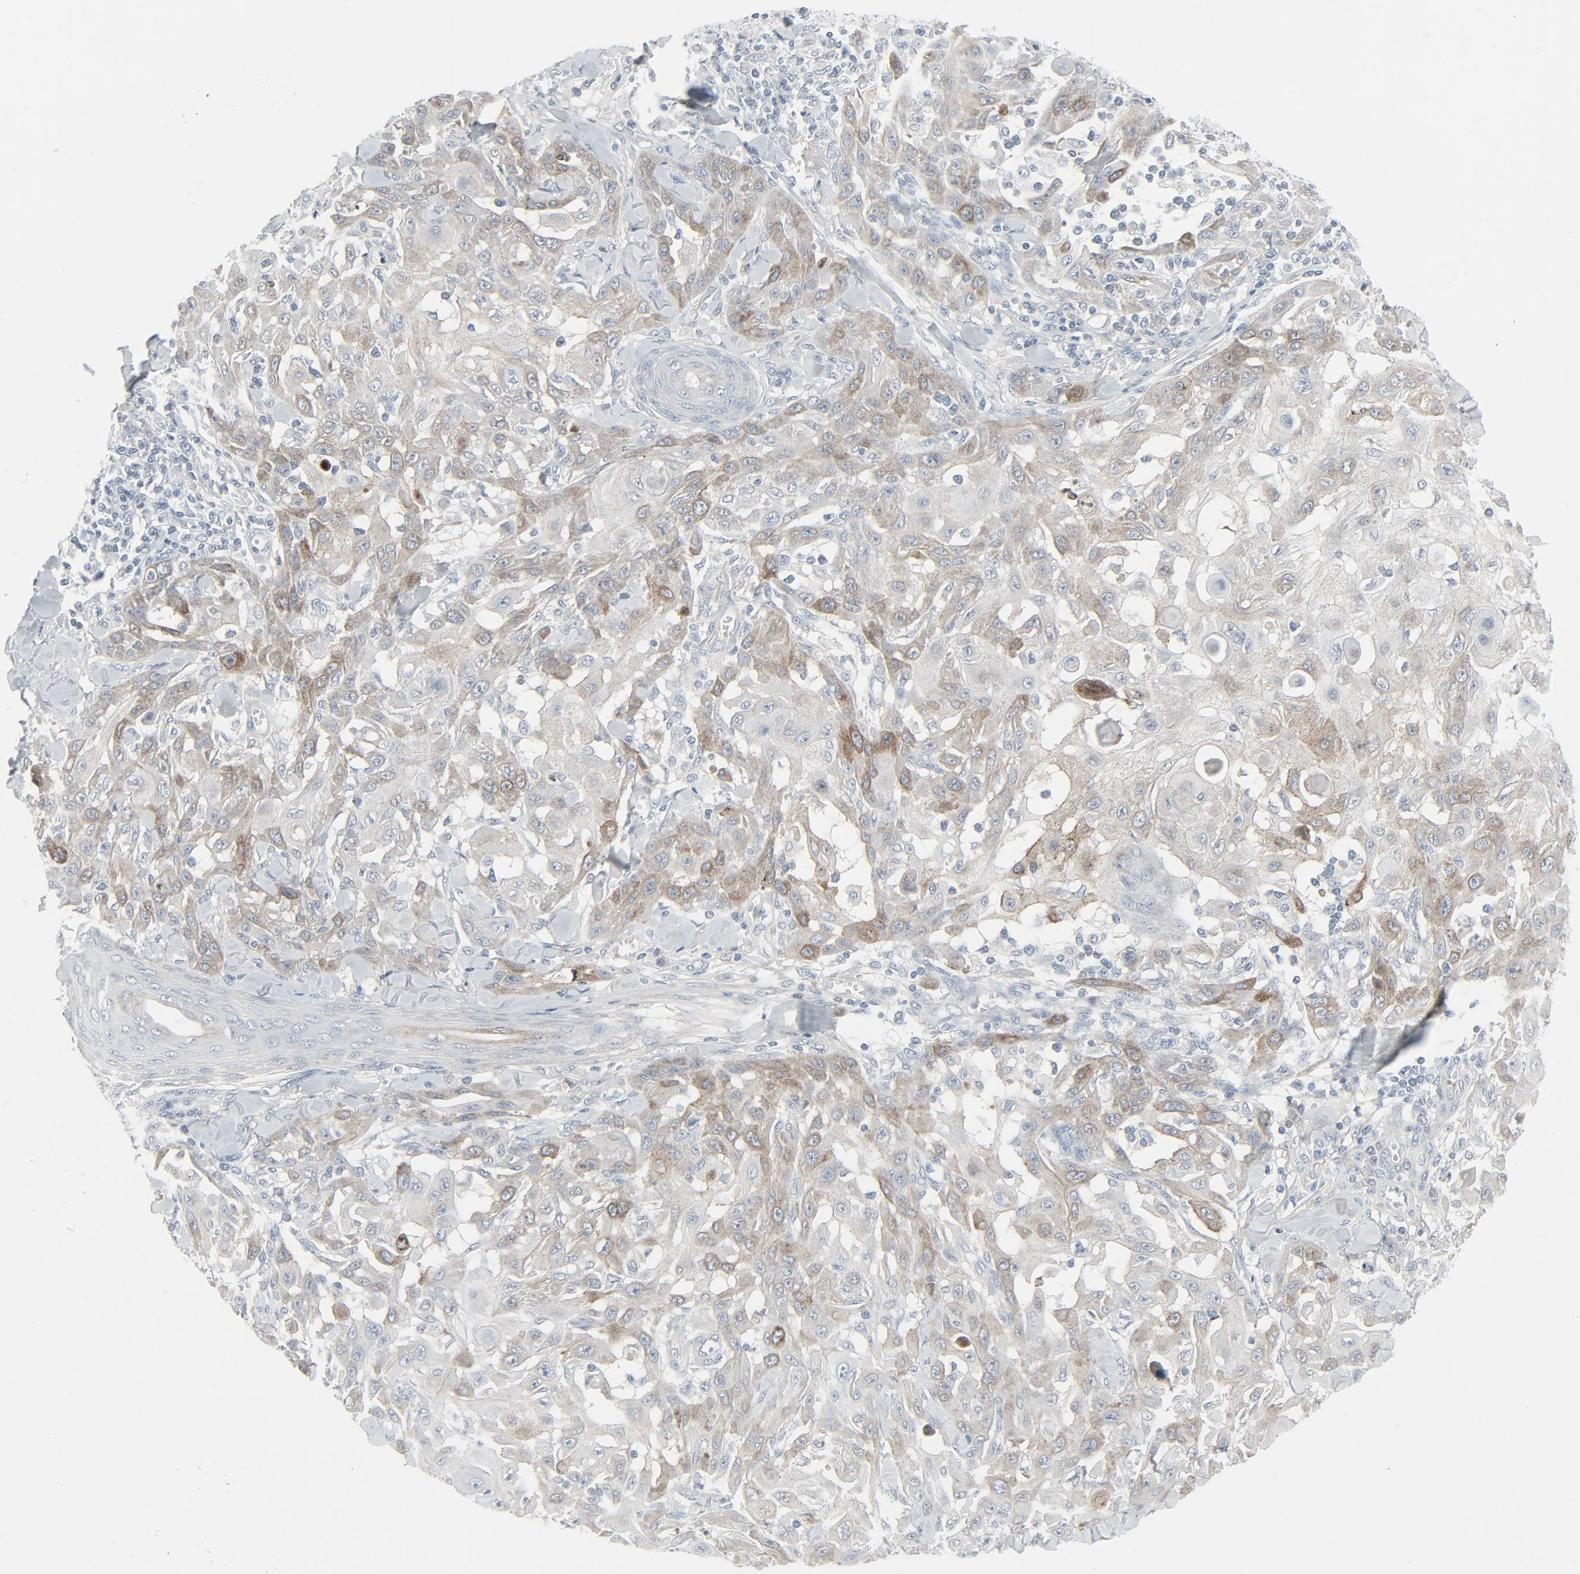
{"staining": {"intensity": "moderate", "quantity": "25%-75%", "location": "cytoplasmic/membranous"}, "tissue": "skin cancer", "cell_type": "Tumor cells", "image_type": "cancer", "snomed": [{"axis": "morphology", "description": "Squamous cell carcinoma, NOS"}, {"axis": "topography", "description": "Skin"}], "caption": "Immunohistochemical staining of squamous cell carcinoma (skin) reveals medium levels of moderate cytoplasmic/membranous protein staining in approximately 25%-75% of tumor cells. The protein is stained brown, and the nuclei are stained in blue (DAB (3,3'-diaminobenzidine) IHC with brightfield microscopy, high magnification).", "gene": "FGFR3", "patient": {"sex": "male", "age": 24}}